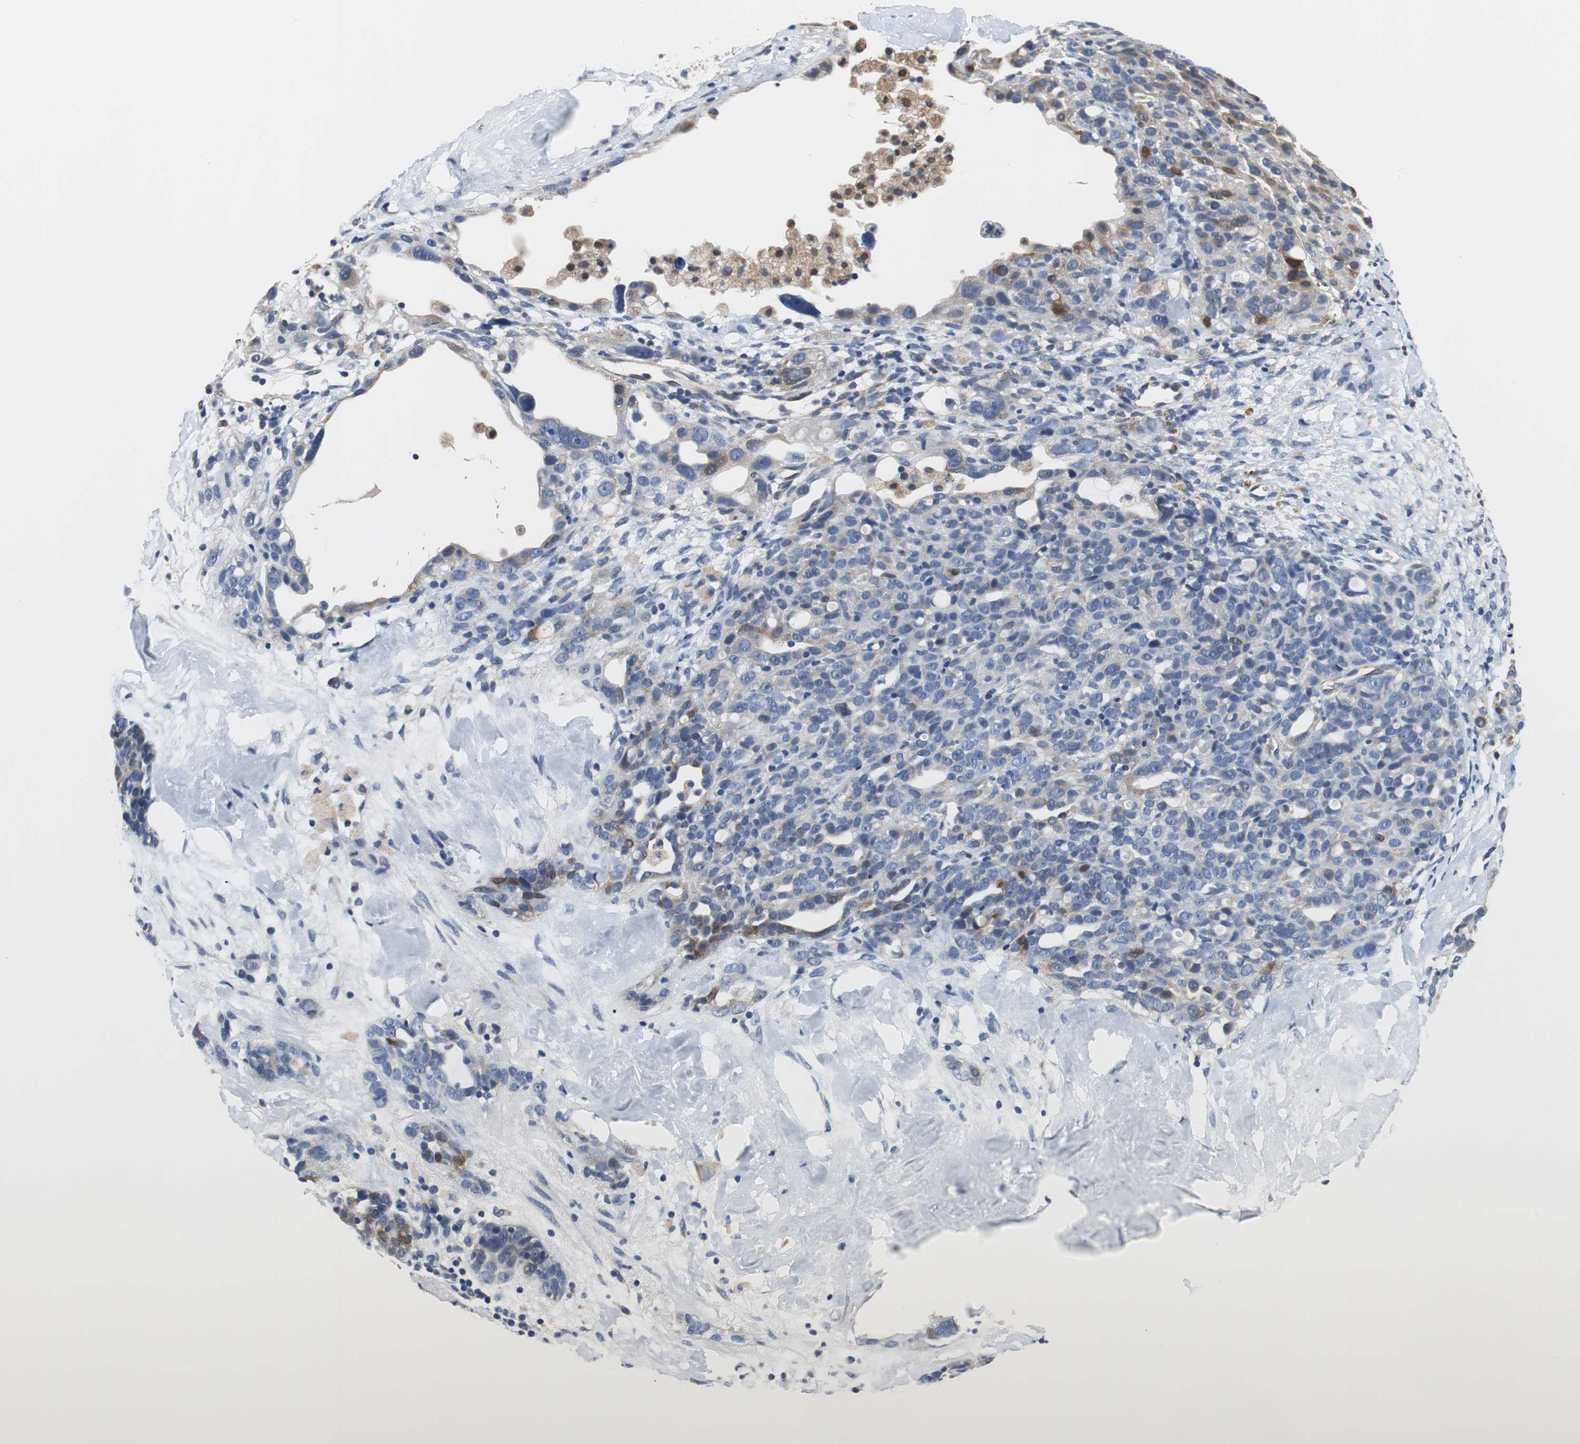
{"staining": {"intensity": "weak", "quantity": "<25%", "location": "cytoplasmic/membranous"}, "tissue": "ovarian cancer", "cell_type": "Tumor cells", "image_type": "cancer", "snomed": [{"axis": "morphology", "description": "Cystadenocarcinoma, serous, NOS"}, {"axis": "topography", "description": "Ovary"}], "caption": "A high-resolution histopathology image shows IHC staining of ovarian cancer, which demonstrates no significant positivity in tumor cells.", "gene": "PCK1", "patient": {"sex": "female", "age": 66}}